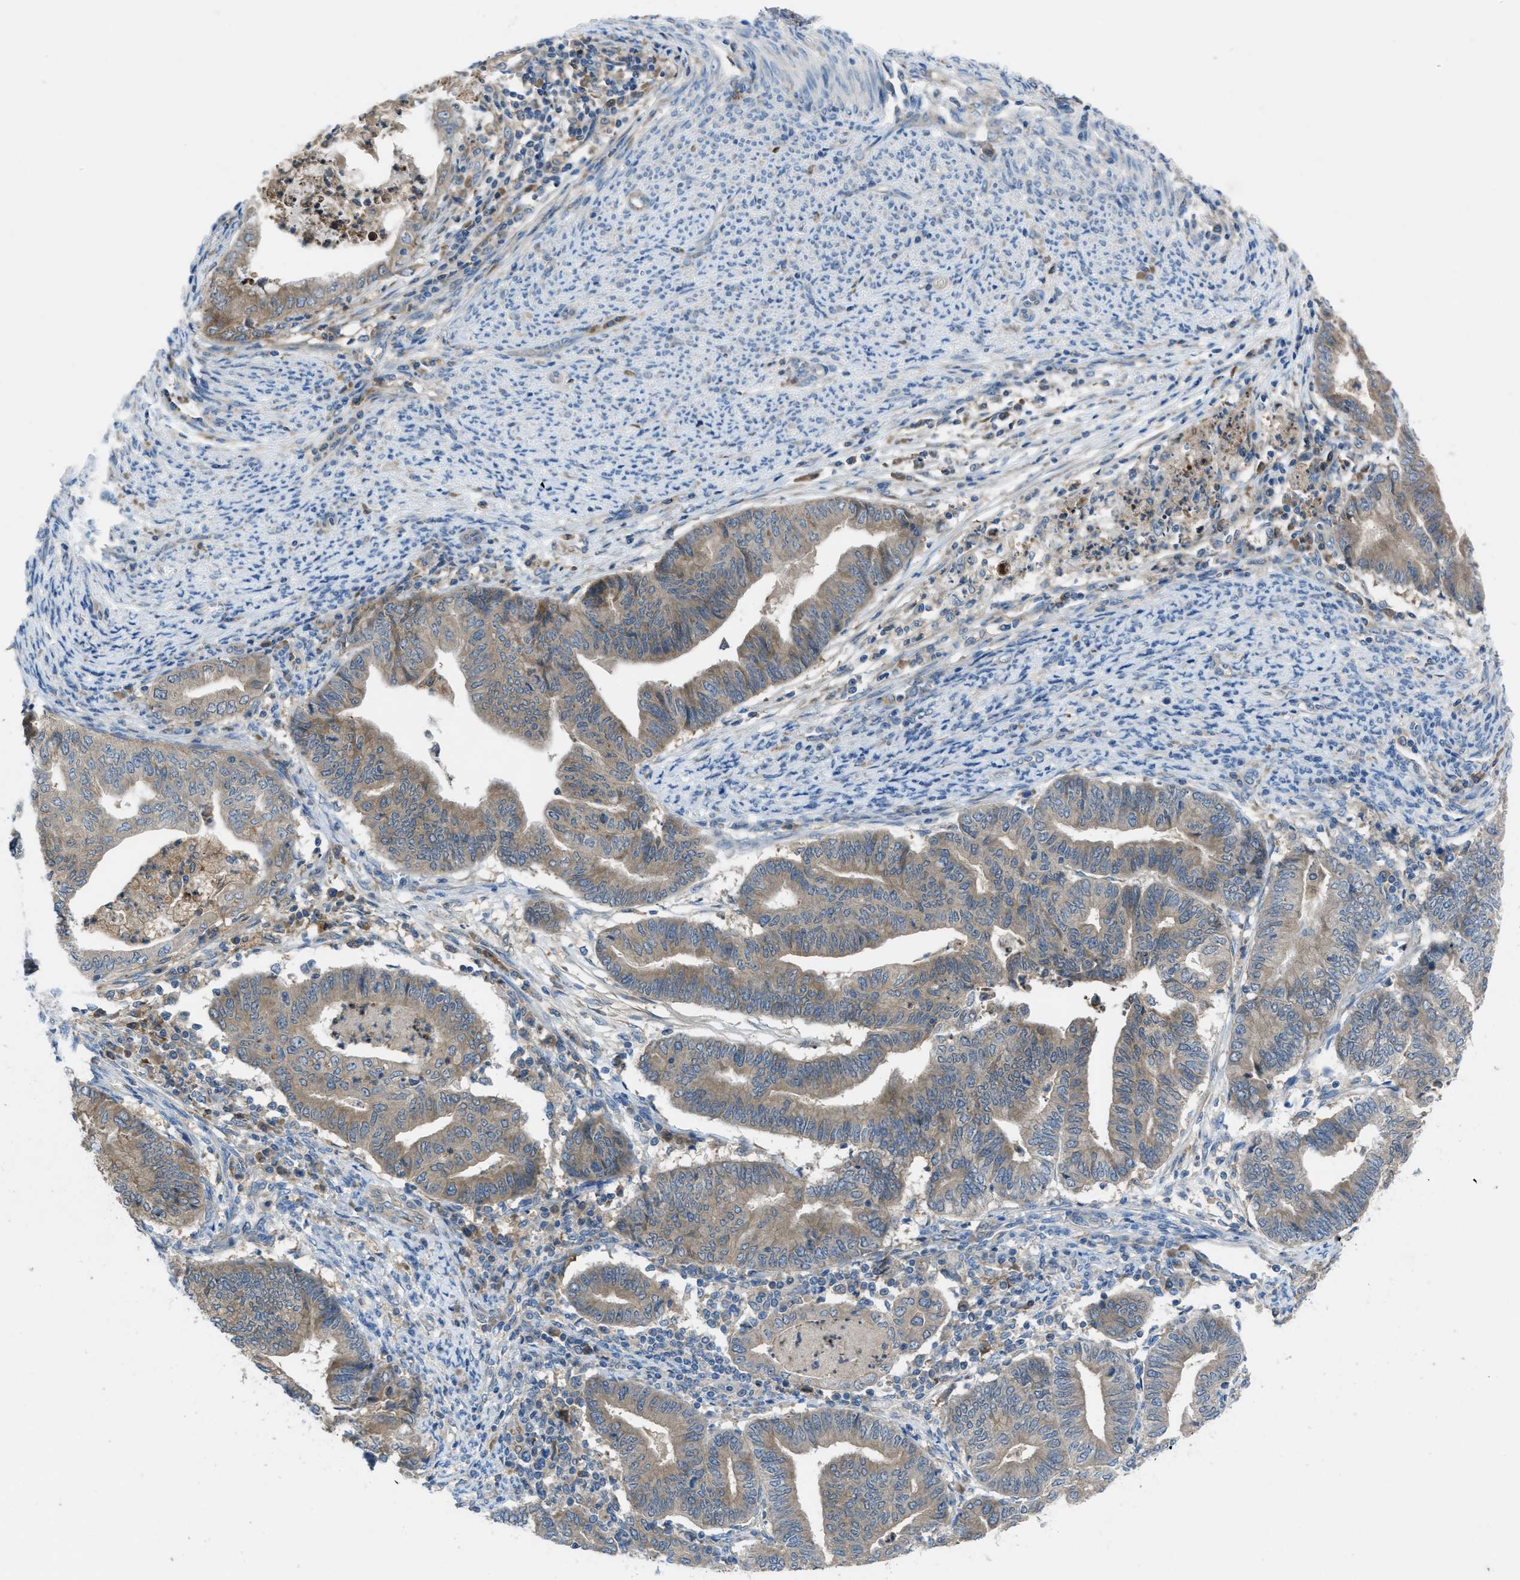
{"staining": {"intensity": "moderate", "quantity": "25%-75%", "location": "cytoplasmic/membranous"}, "tissue": "endometrial cancer", "cell_type": "Tumor cells", "image_type": "cancer", "snomed": [{"axis": "morphology", "description": "Adenocarcinoma, NOS"}, {"axis": "topography", "description": "Endometrium"}], "caption": "About 25%-75% of tumor cells in adenocarcinoma (endometrial) display moderate cytoplasmic/membranous protein expression as visualized by brown immunohistochemical staining.", "gene": "MAP3K20", "patient": {"sex": "female", "age": 79}}